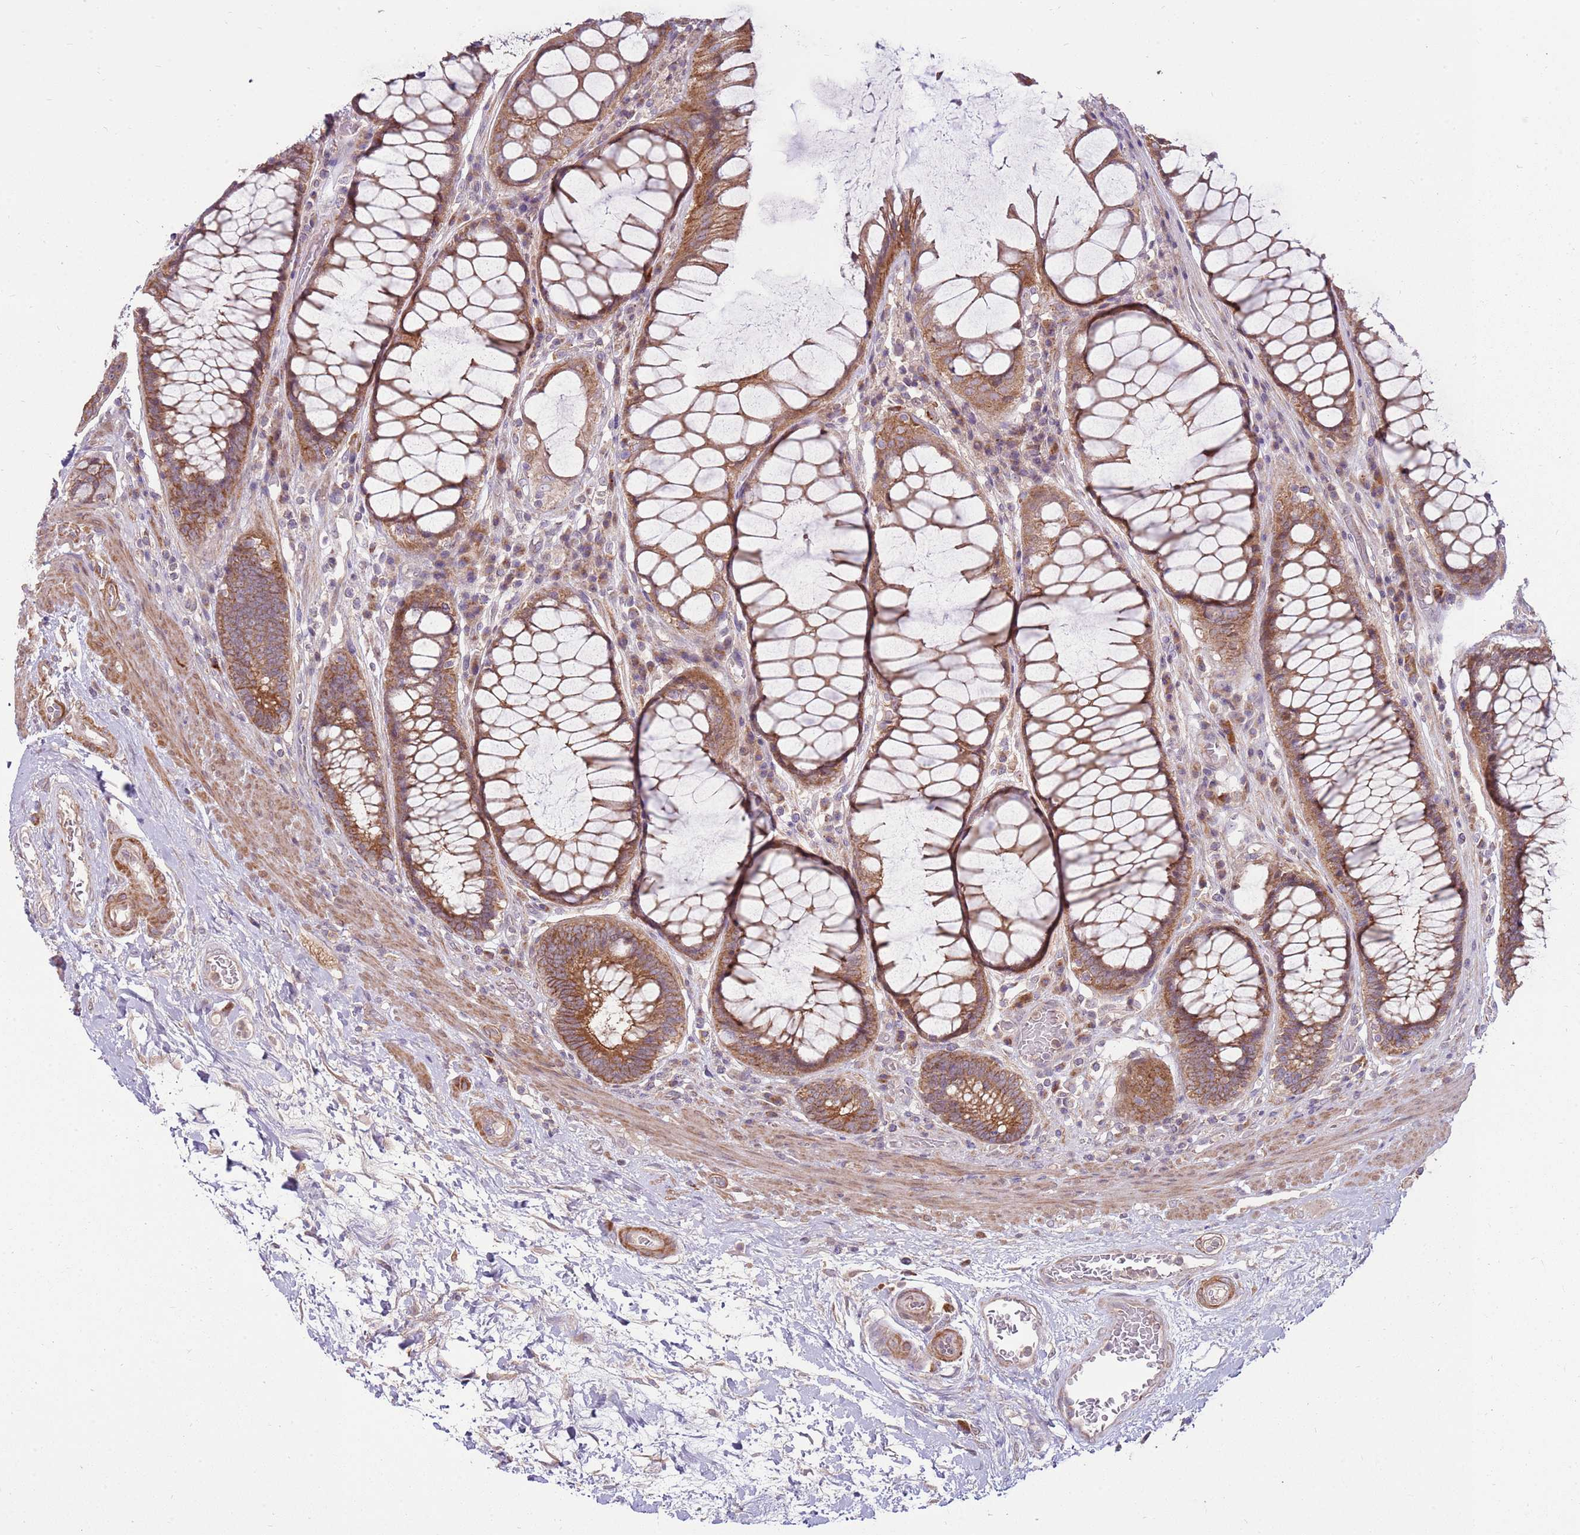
{"staining": {"intensity": "moderate", "quantity": ">75%", "location": "cytoplasmic/membranous"}, "tissue": "rectum", "cell_type": "Glandular cells", "image_type": "normal", "snomed": [{"axis": "morphology", "description": "Normal tissue, NOS"}, {"axis": "topography", "description": "Rectum"}], "caption": "A high-resolution histopathology image shows immunohistochemistry (IHC) staining of normal rectum, which displays moderate cytoplasmic/membranous staining in about >75% of glandular cells.", "gene": "SPATA31D1", "patient": {"sex": "male", "age": 64}}